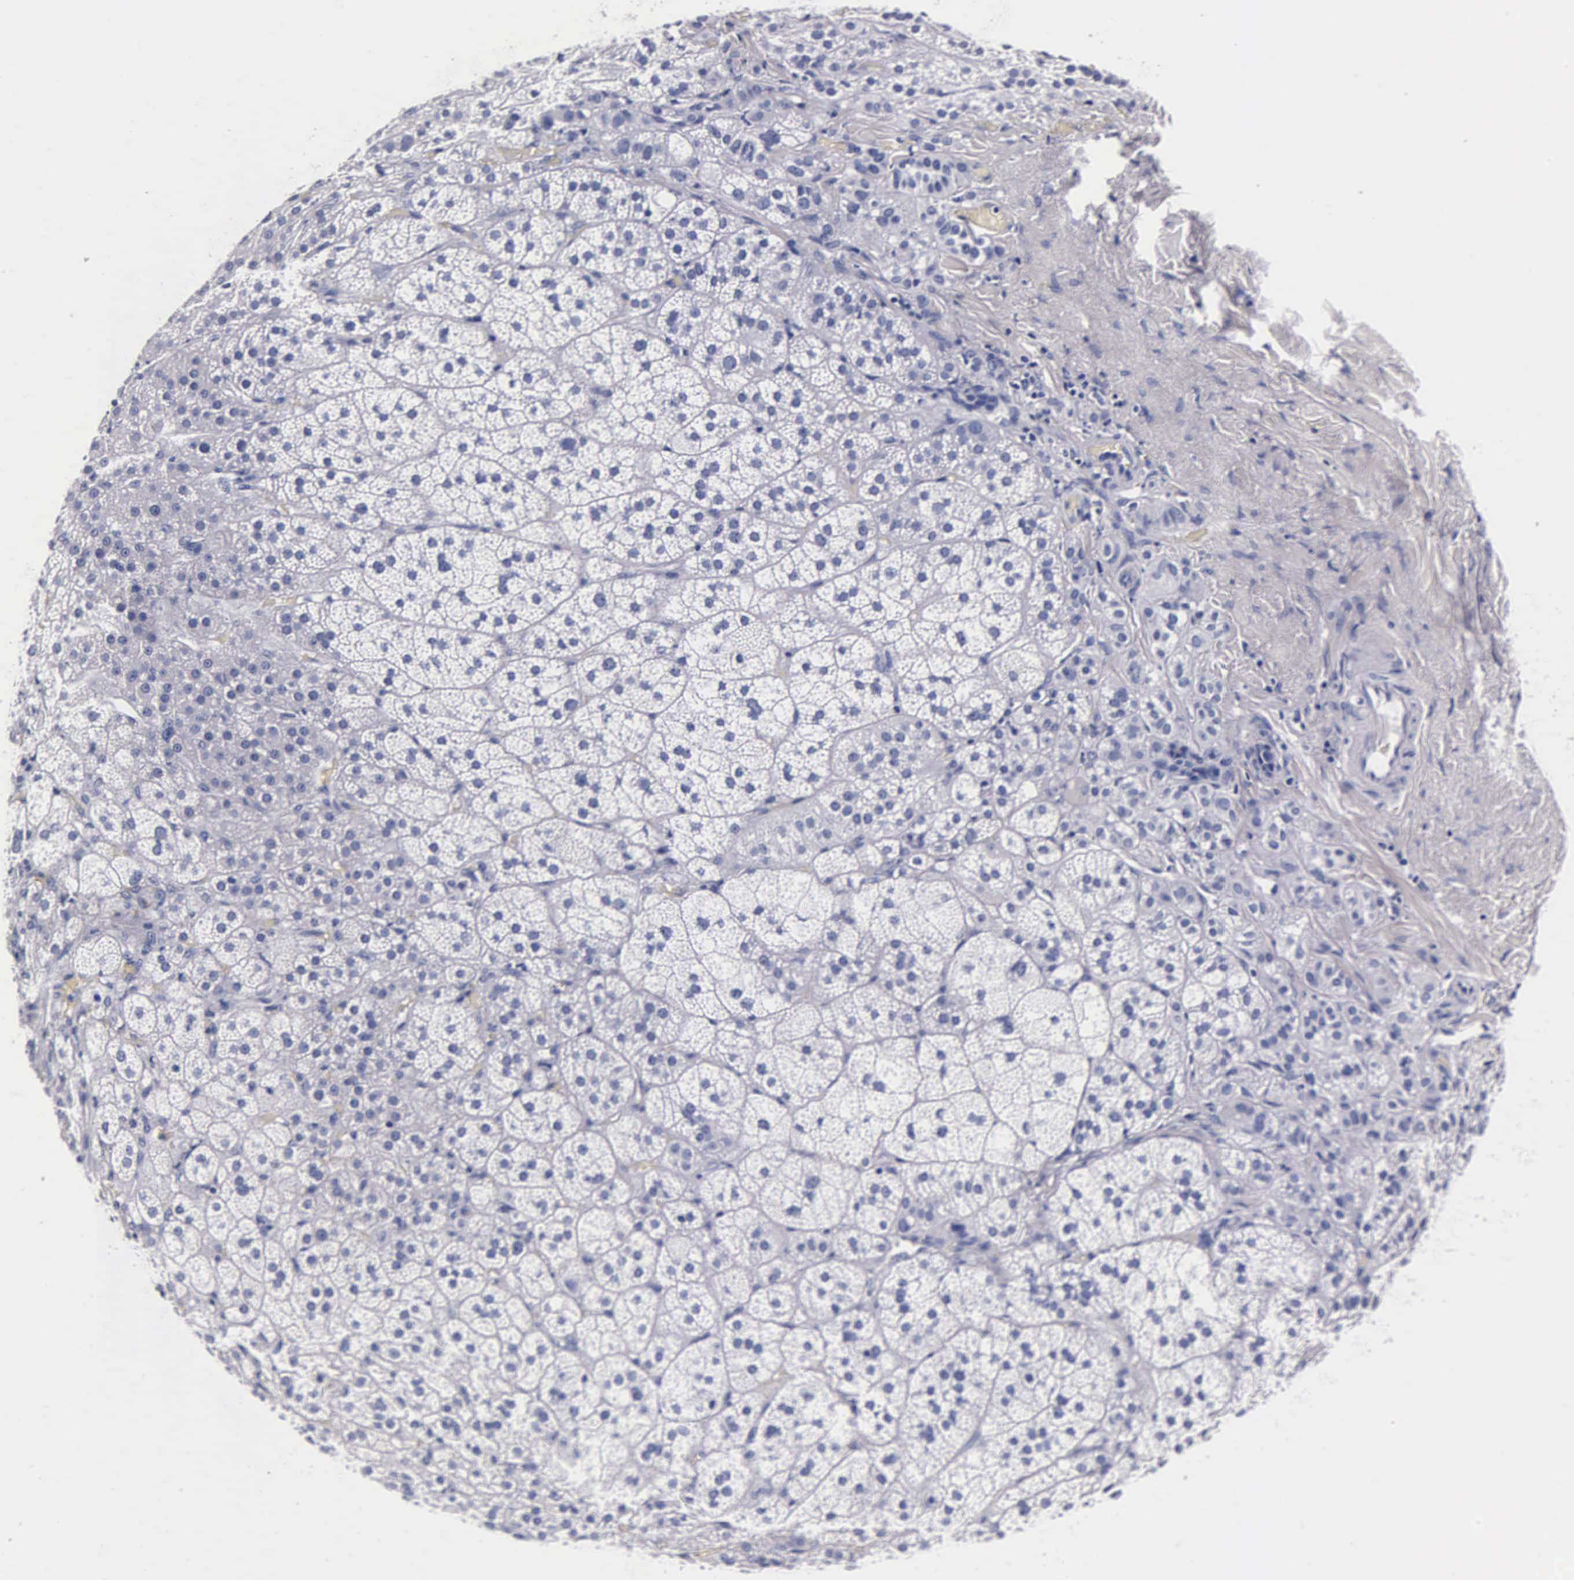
{"staining": {"intensity": "negative", "quantity": "none", "location": "none"}, "tissue": "adrenal gland", "cell_type": "Glandular cells", "image_type": "normal", "snomed": [{"axis": "morphology", "description": "Normal tissue, NOS"}, {"axis": "topography", "description": "Adrenal gland"}], "caption": "Protein analysis of normal adrenal gland reveals no significant expression in glandular cells.", "gene": "INS", "patient": {"sex": "female", "age": 60}}